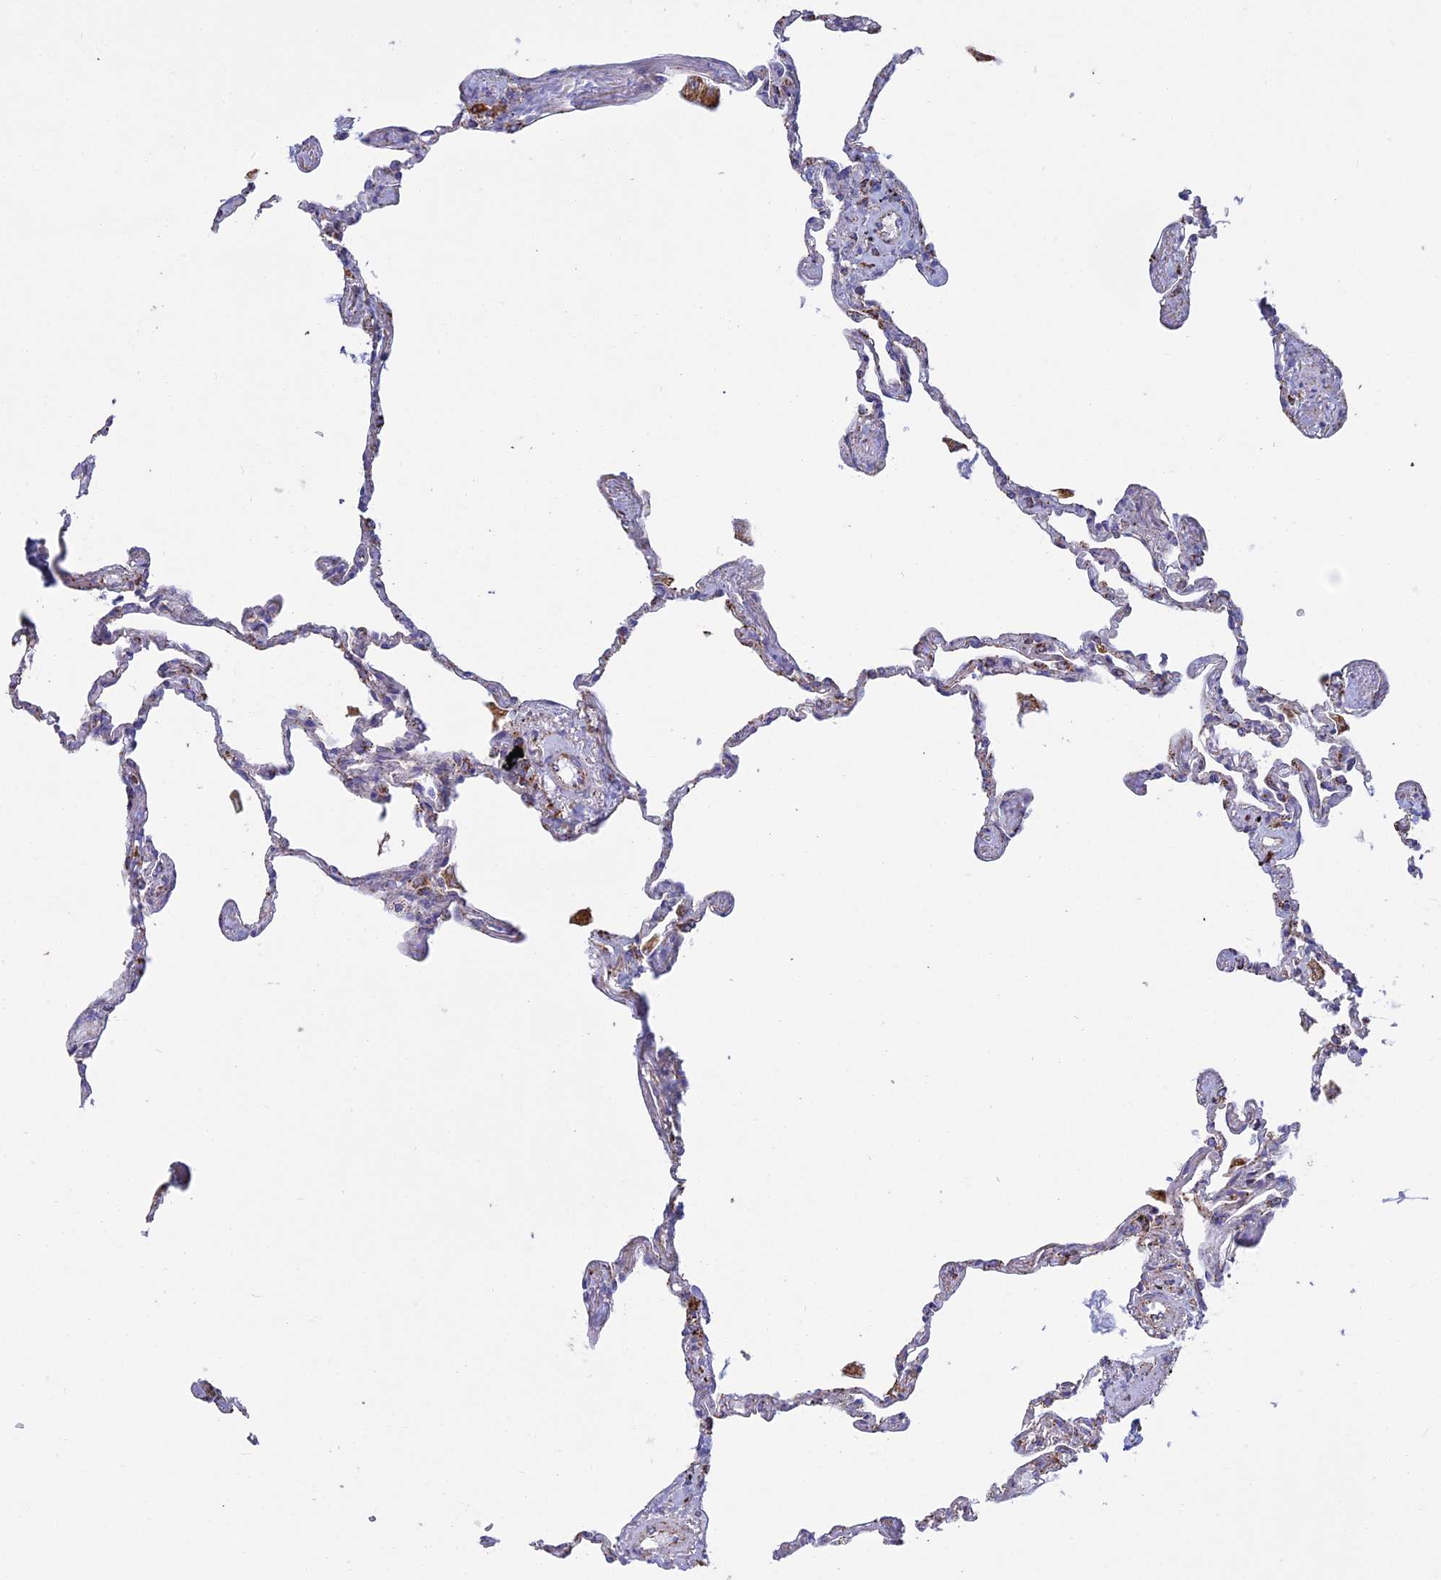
{"staining": {"intensity": "moderate", "quantity": "<25%", "location": "cytoplasmic/membranous"}, "tissue": "lung", "cell_type": "Alveolar cells", "image_type": "normal", "snomed": [{"axis": "morphology", "description": "Normal tissue, NOS"}, {"axis": "topography", "description": "Lung"}], "caption": "Moderate cytoplasmic/membranous expression for a protein is seen in approximately <25% of alveolar cells of benign lung using IHC.", "gene": "OR2W3", "patient": {"sex": "female", "age": 67}}